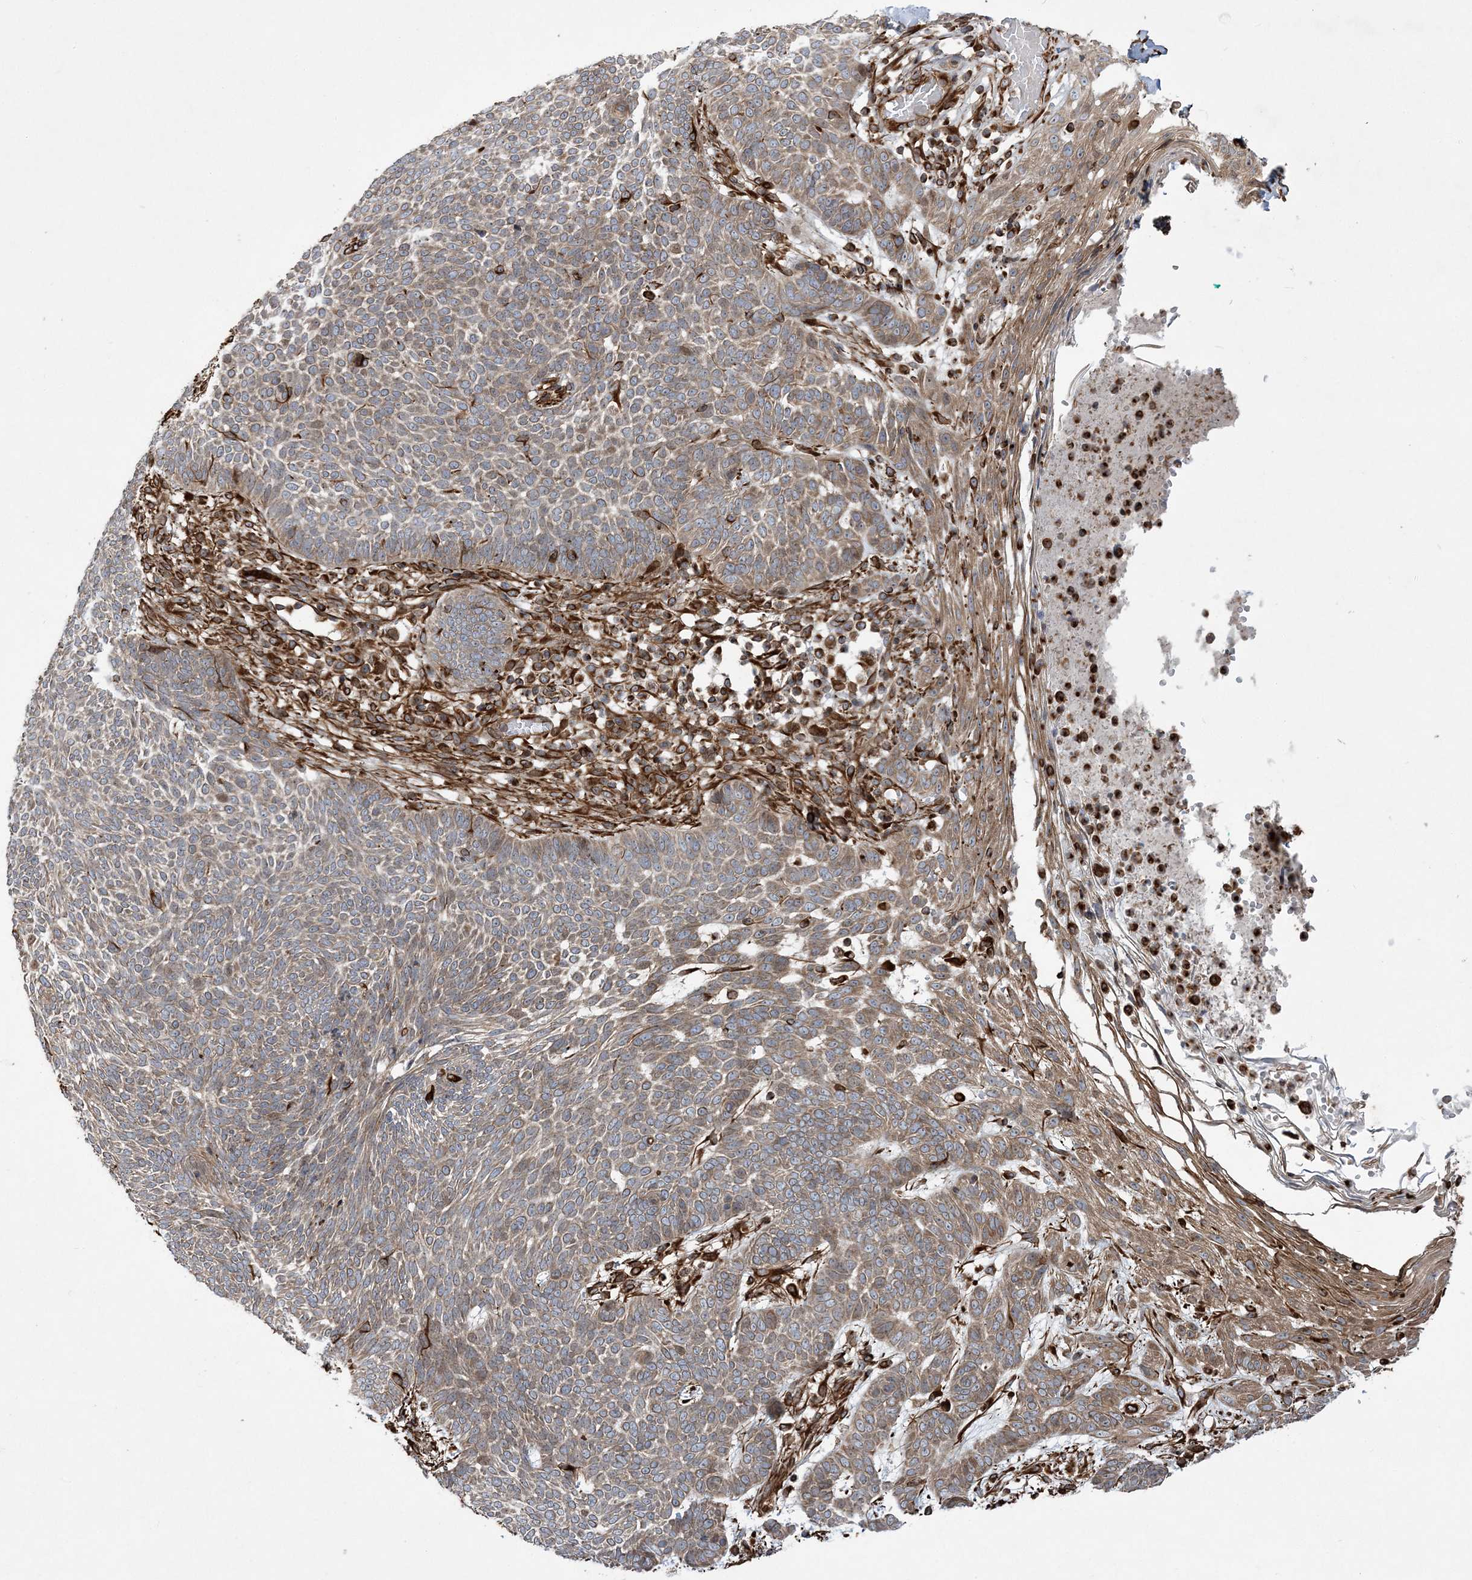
{"staining": {"intensity": "weak", "quantity": "<25%", "location": "cytoplasmic/membranous"}, "tissue": "skin cancer", "cell_type": "Tumor cells", "image_type": "cancer", "snomed": [{"axis": "morphology", "description": "Normal tissue, NOS"}, {"axis": "morphology", "description": "Basal cell carcinoma"}, {"axis": "topography", "description": "Skin"}], "caption": "The immunohistochemistry image has no significant positivity in tumor cells of skin basal cell carcinoma tissue.", "gene": "FAM114A2", "patient": {"sex": "male", "age": 64}}